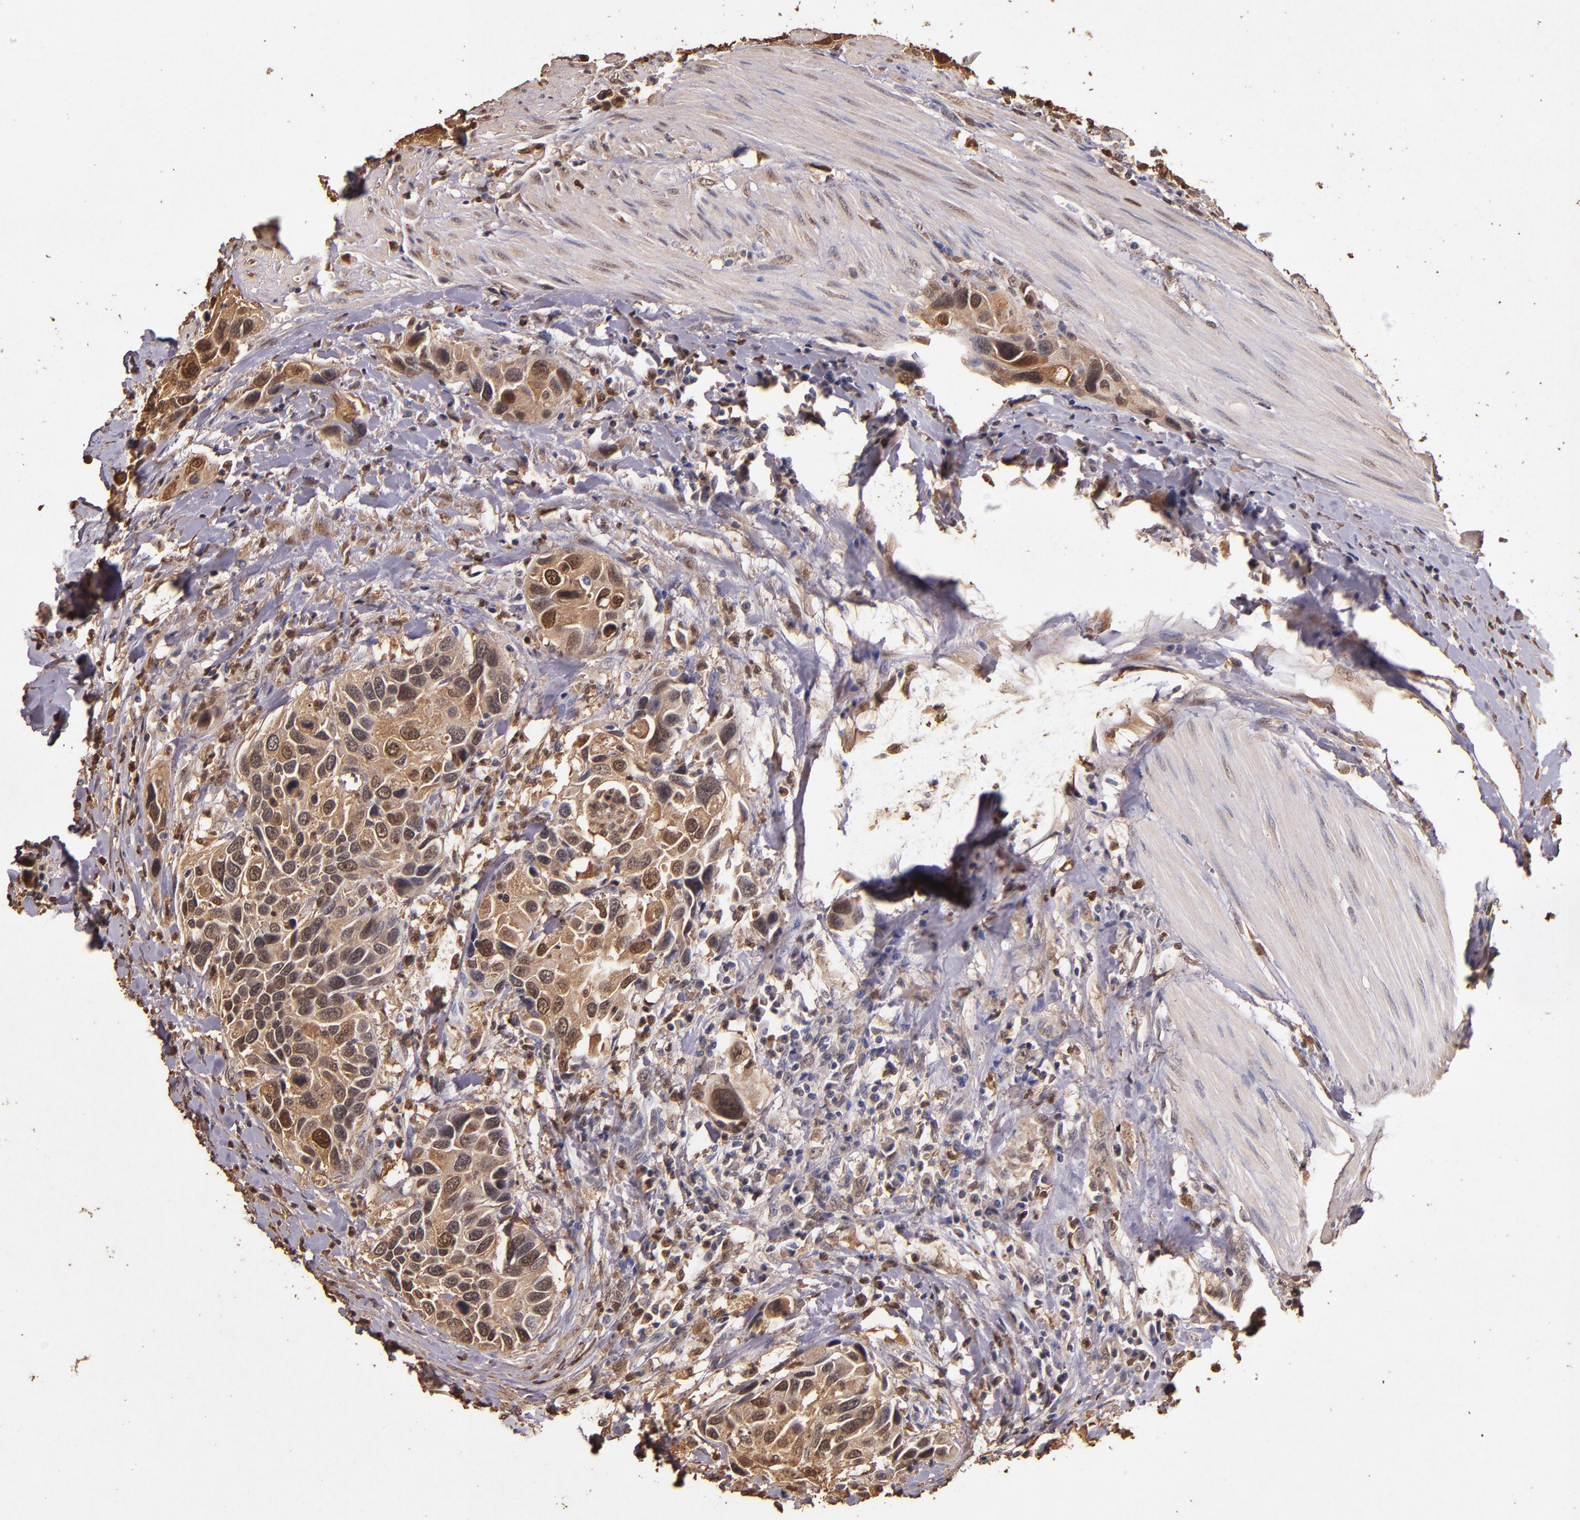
{"staining": {"intensity": "moderate", "quantity": ">75%", "location": "cytoplasmic/membranous,nuclear"}, "tissue": "urothelial cancer", "cell_type": "Tumor cells", "image_type": "cancer", "snomed": [{"axis": "morphology", "description": "Urothelial carcinoma, High grade"}, {"axis": "topography", "description": "Urinary bladder"}], "caption": "DAB immunohistochemical staining of human urothelial cancer displays moderate cytoplasmic/membranous and nuclear protein positivity in about >75% of tumor cells.", "gene": "S100A6", "patient": {"sex": "male", "age": 66}}